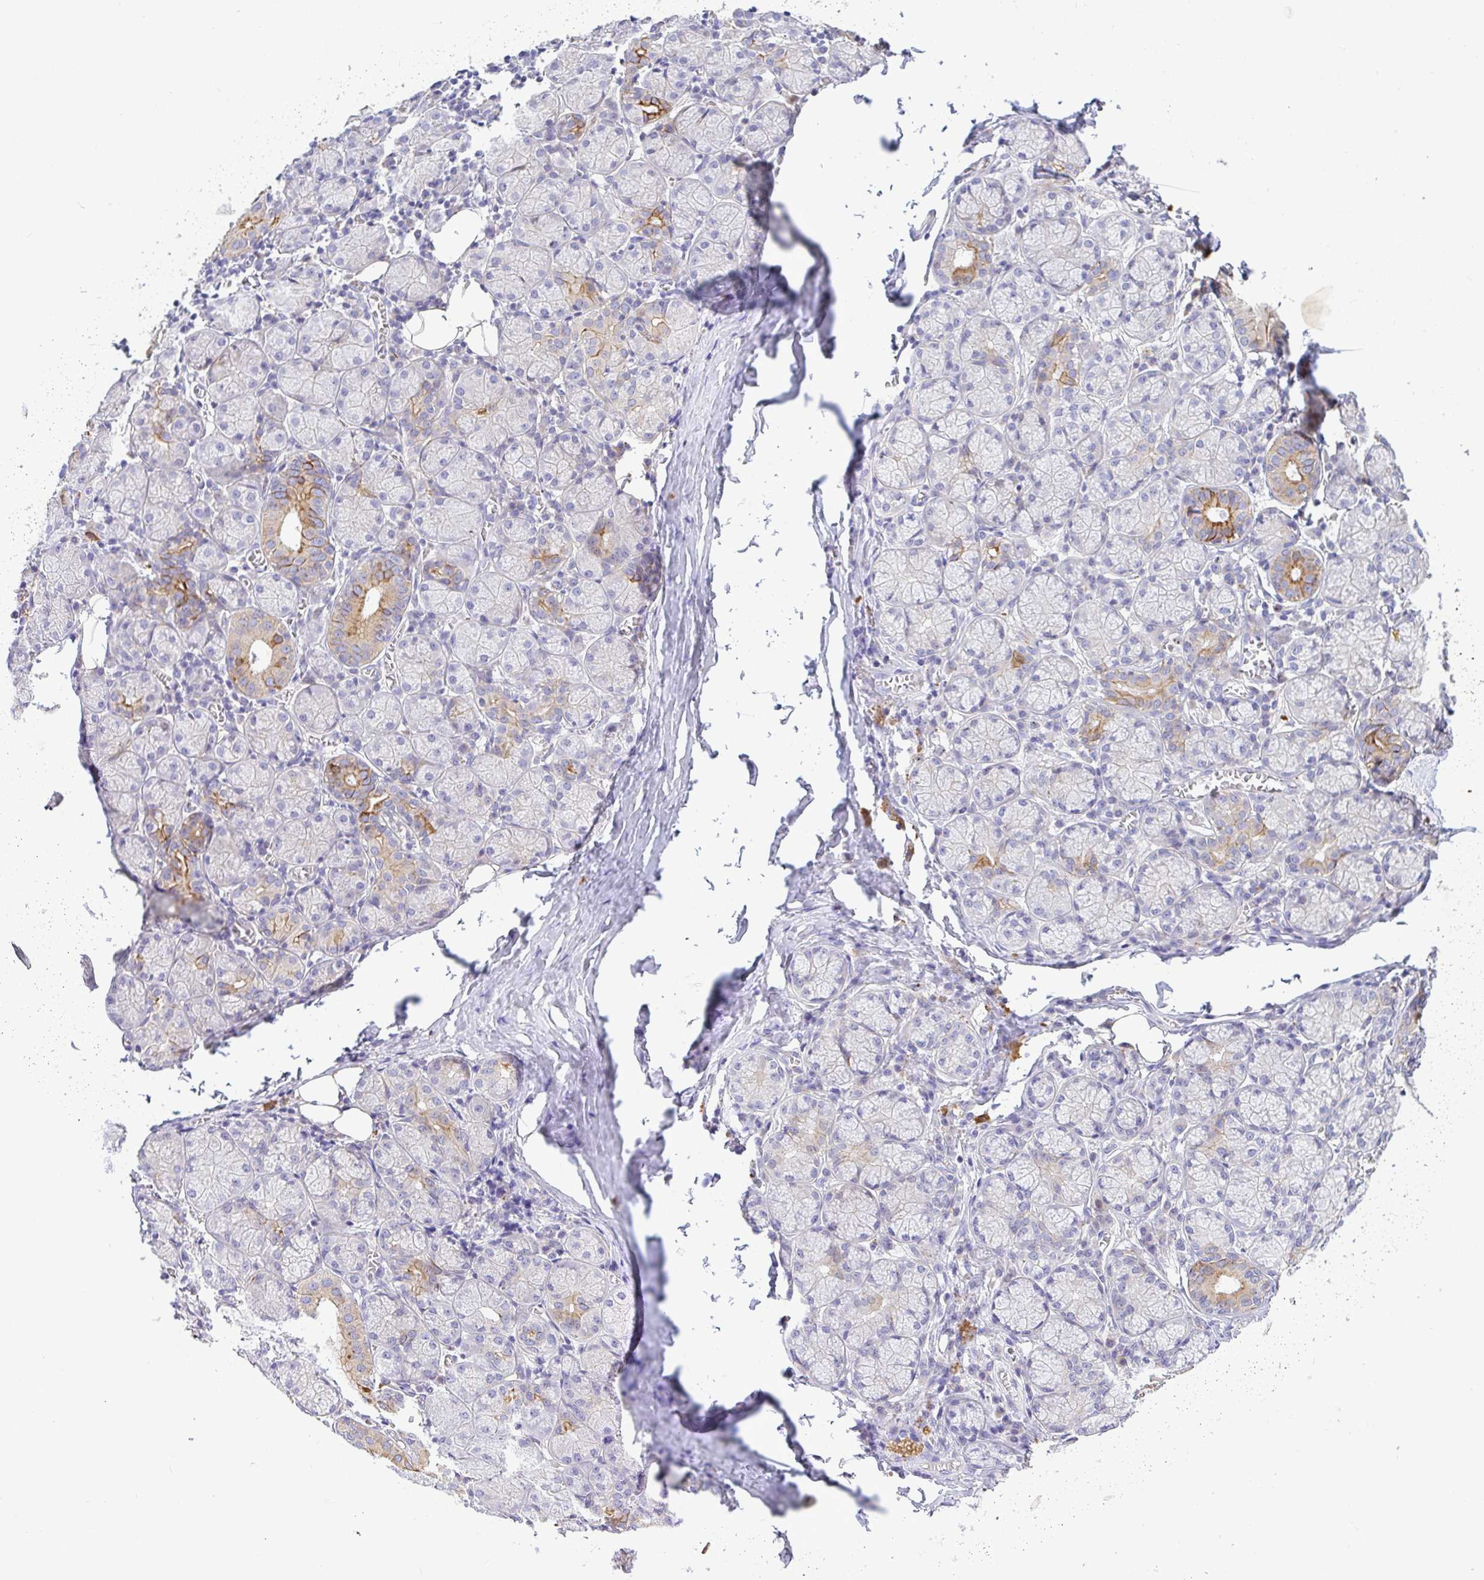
{"staining": {"intensity": "strong", "quantity": "25%-75%", "location": "cytoplasmic/membranous"}, "tissue": "salivary gland", "cell_type": "Glandular cells", "image_type": "normal", "snomed": [{"axis": "morphology", "description": "Normal tissue, NOS"}, {"axis": "topography", "description": "Salivary gland"}], "caption": "Immunohistochemical staining of unremarkable human salivary gland displays strong cytoplasmic/membranous protein staining in approximately 25%-75% of glandular cells. (DAB (3,3'-diaminobenzidine) IHC with brightfield microscopy, high magnification).", "gene": "EPN3", "patient": {"sex": "female", "age": 24}}